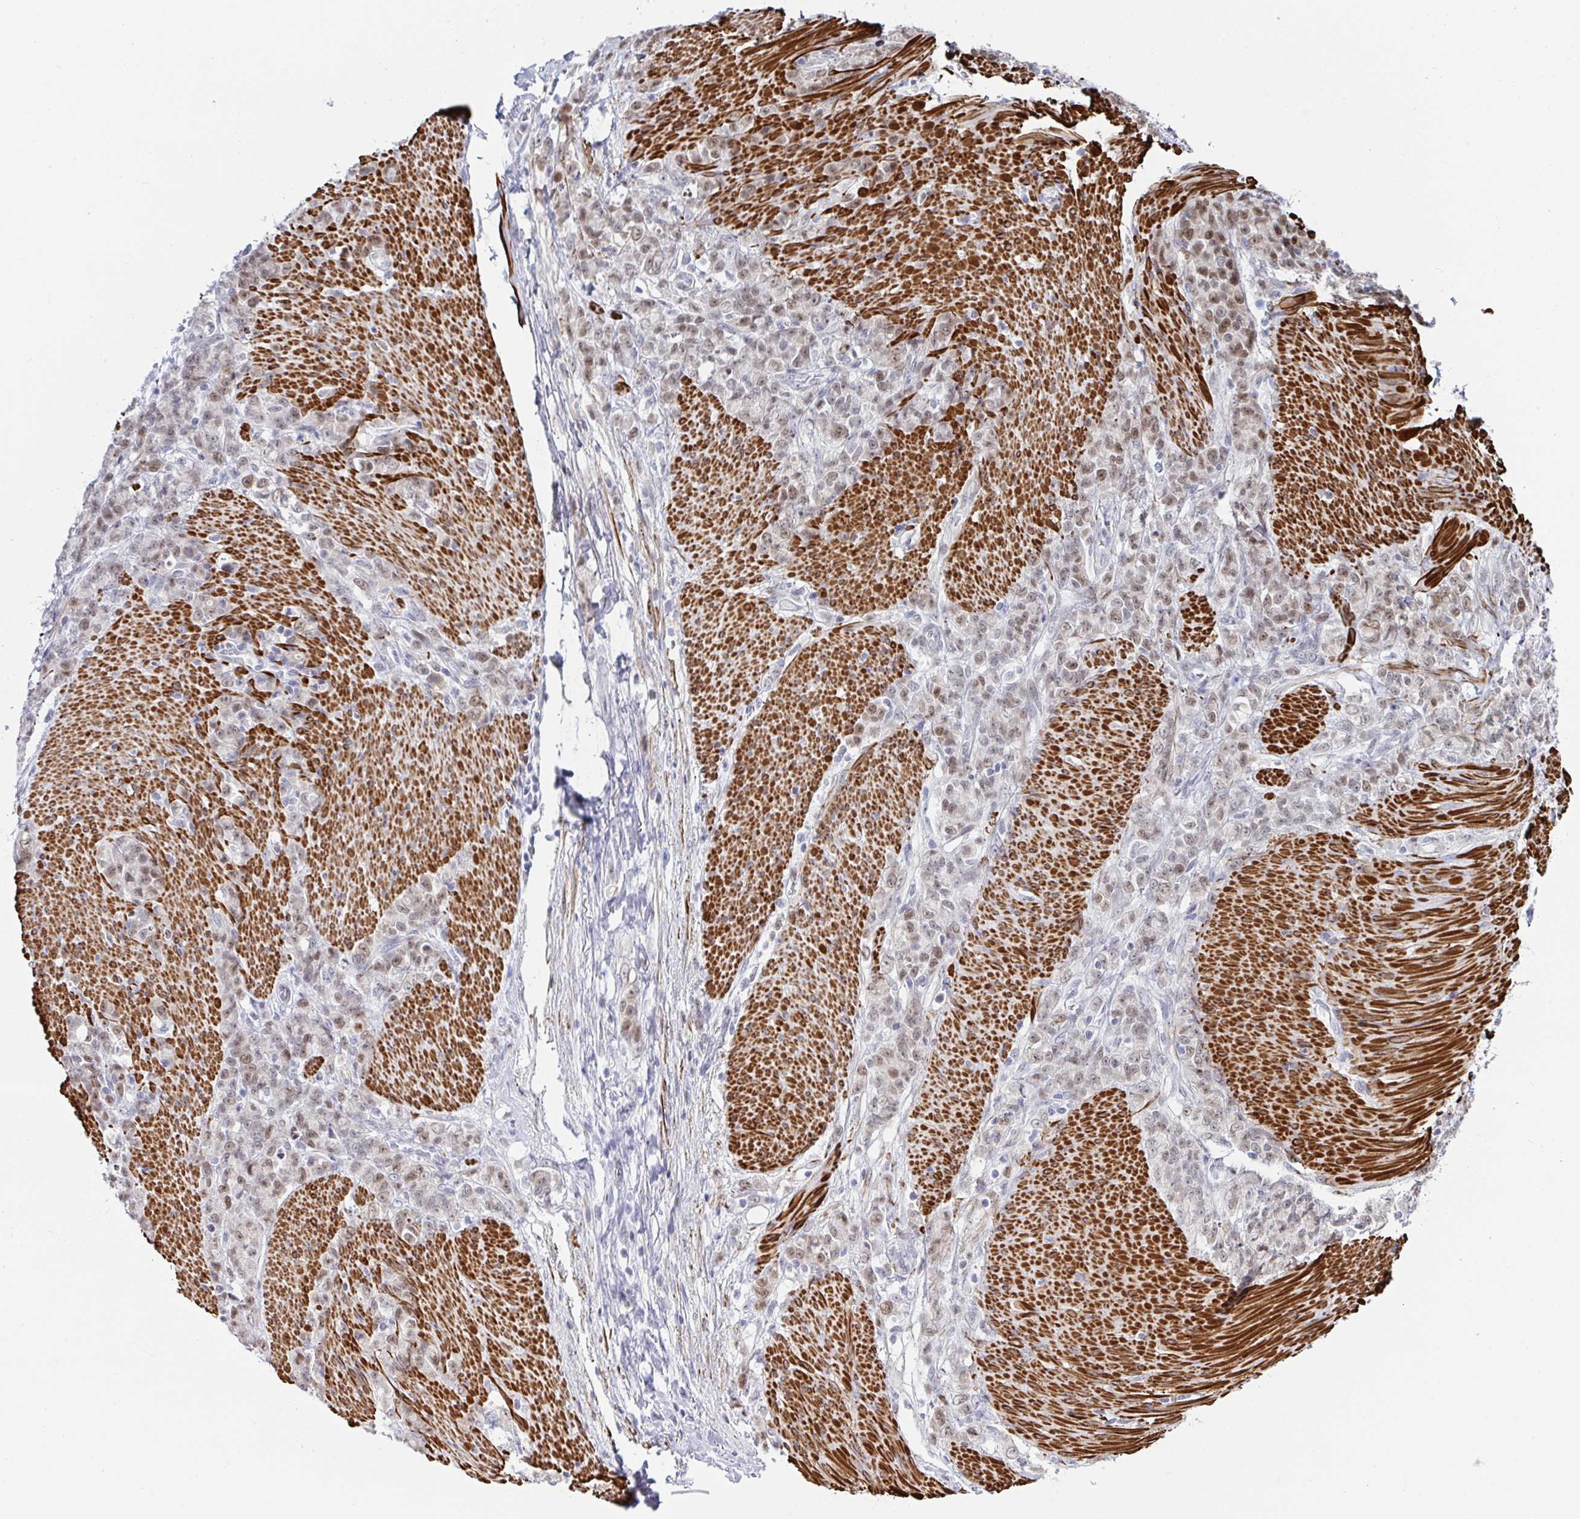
{"staining": {"intensity": "weak", "quantity": ">75%", "location": "nuclear"}, "tissue": "stomach cancer", "cell_type": "Tumor cells", "image_type": "cancer", "snomed": [{"axis": "morphology", "description": "Adenocarcinoma, NOS"}, {"axis": "topography", "description": "Stomach"}], "caption": "Immunohistochemistry of adenocarcinoma (stomach) displays low levels of weak nuclear staining in about >75% of tumor cells.", "gene": "GINS2", "patient": {"sex": "female", "age": 79}}